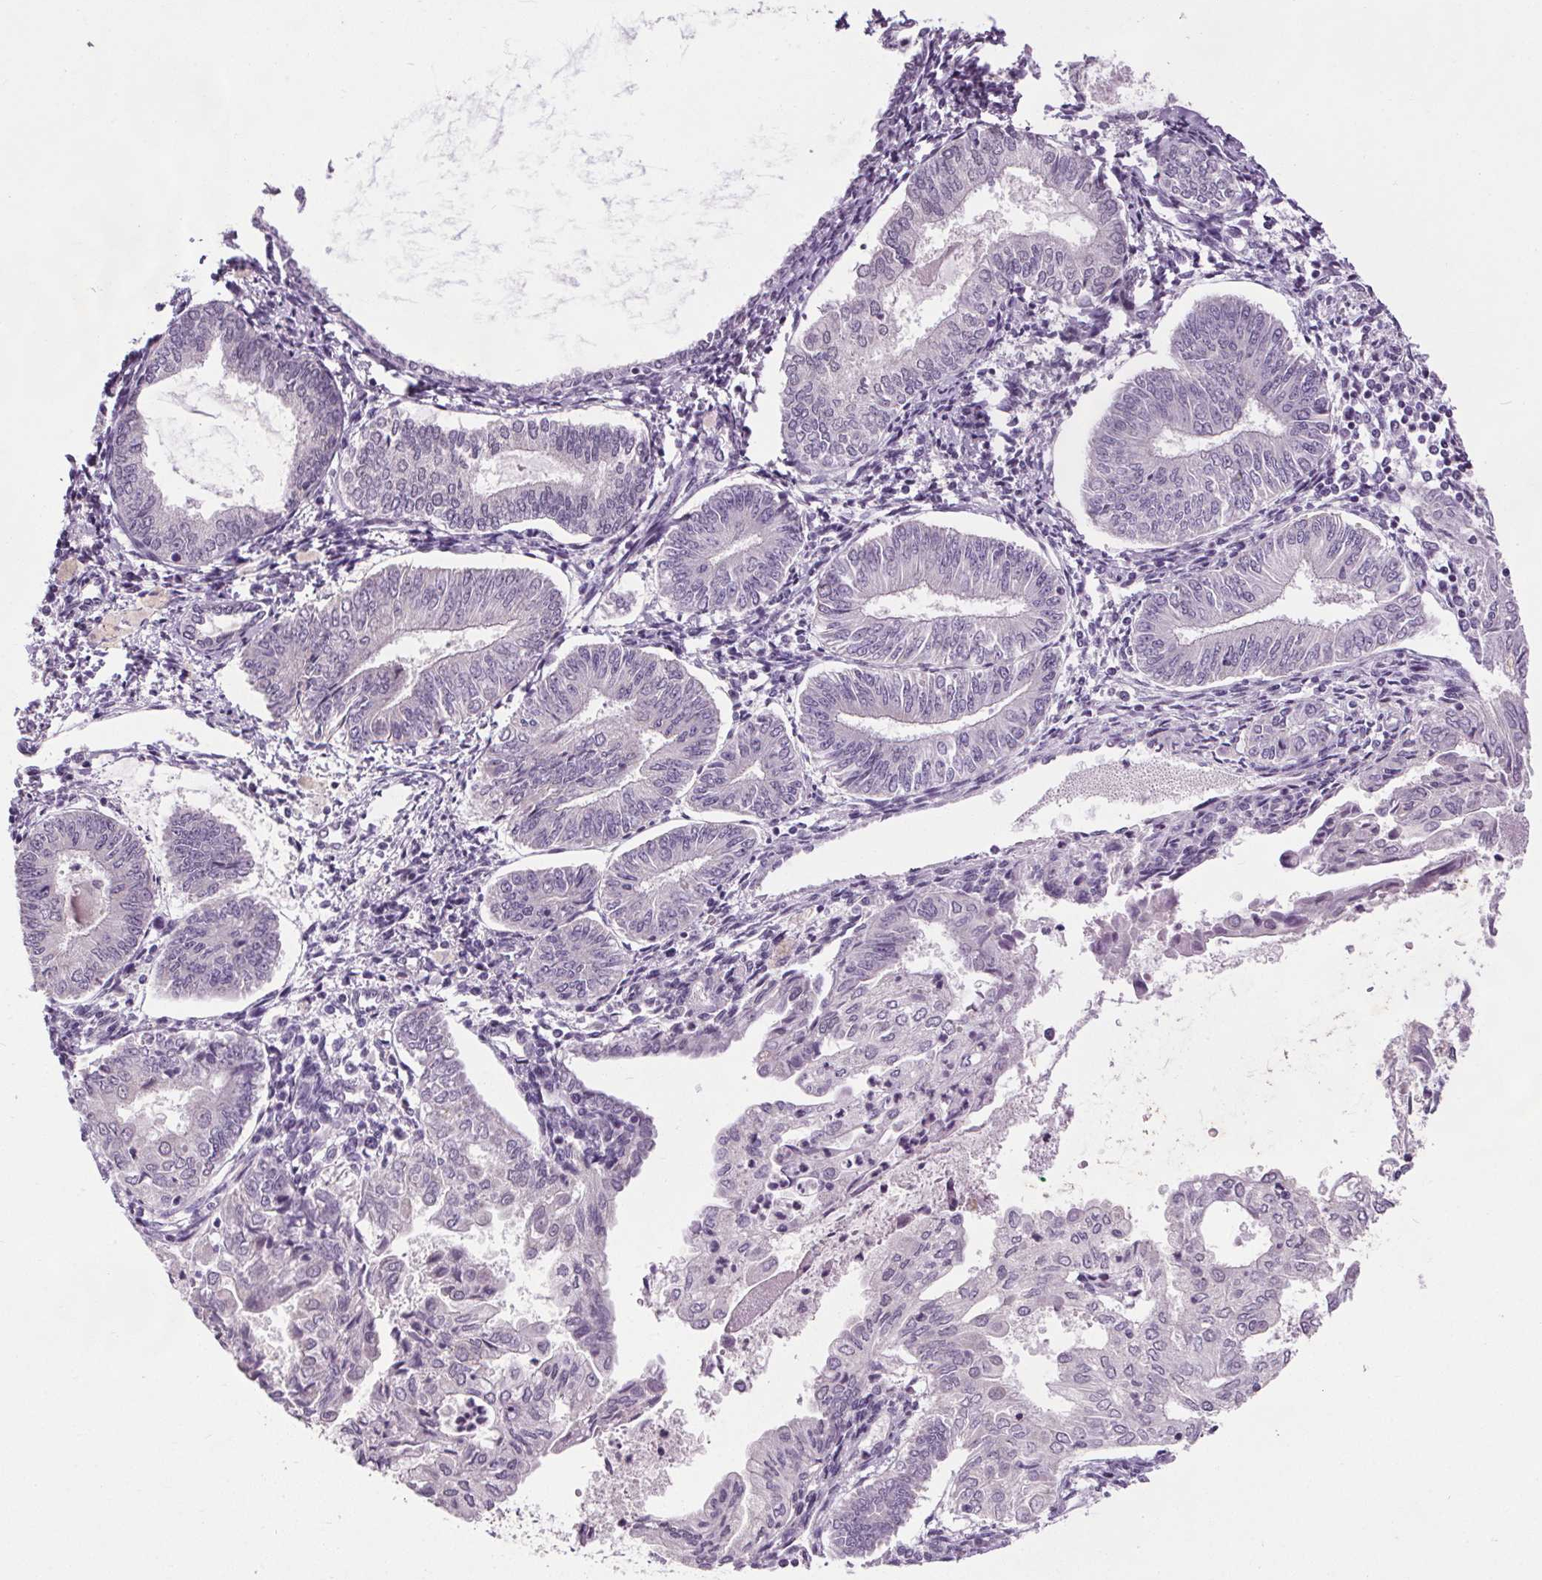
{"staining": {"intensity": "negative", "quantity": "none", "location": "none"}, "tissue": "endometrial cancer", "cell_type": "Tumor cells", "image_type": "cancer", "snomed": [{"axis": "morphology", "description": "Adenocarcinoma, NOS"}, {"axis": "topography", "description": "Endometrium"}], "caption": "Endometrial adenocarcinoma was stained to show a protein in brown. There is no significant positivity in tumor cells. (DAB (3,3'-diaminobenzidine) immunohistochemistry with hematoxylin counter stain).", "gene": "SLC2A9", "patient": {"sex": "female", "age": 68}}